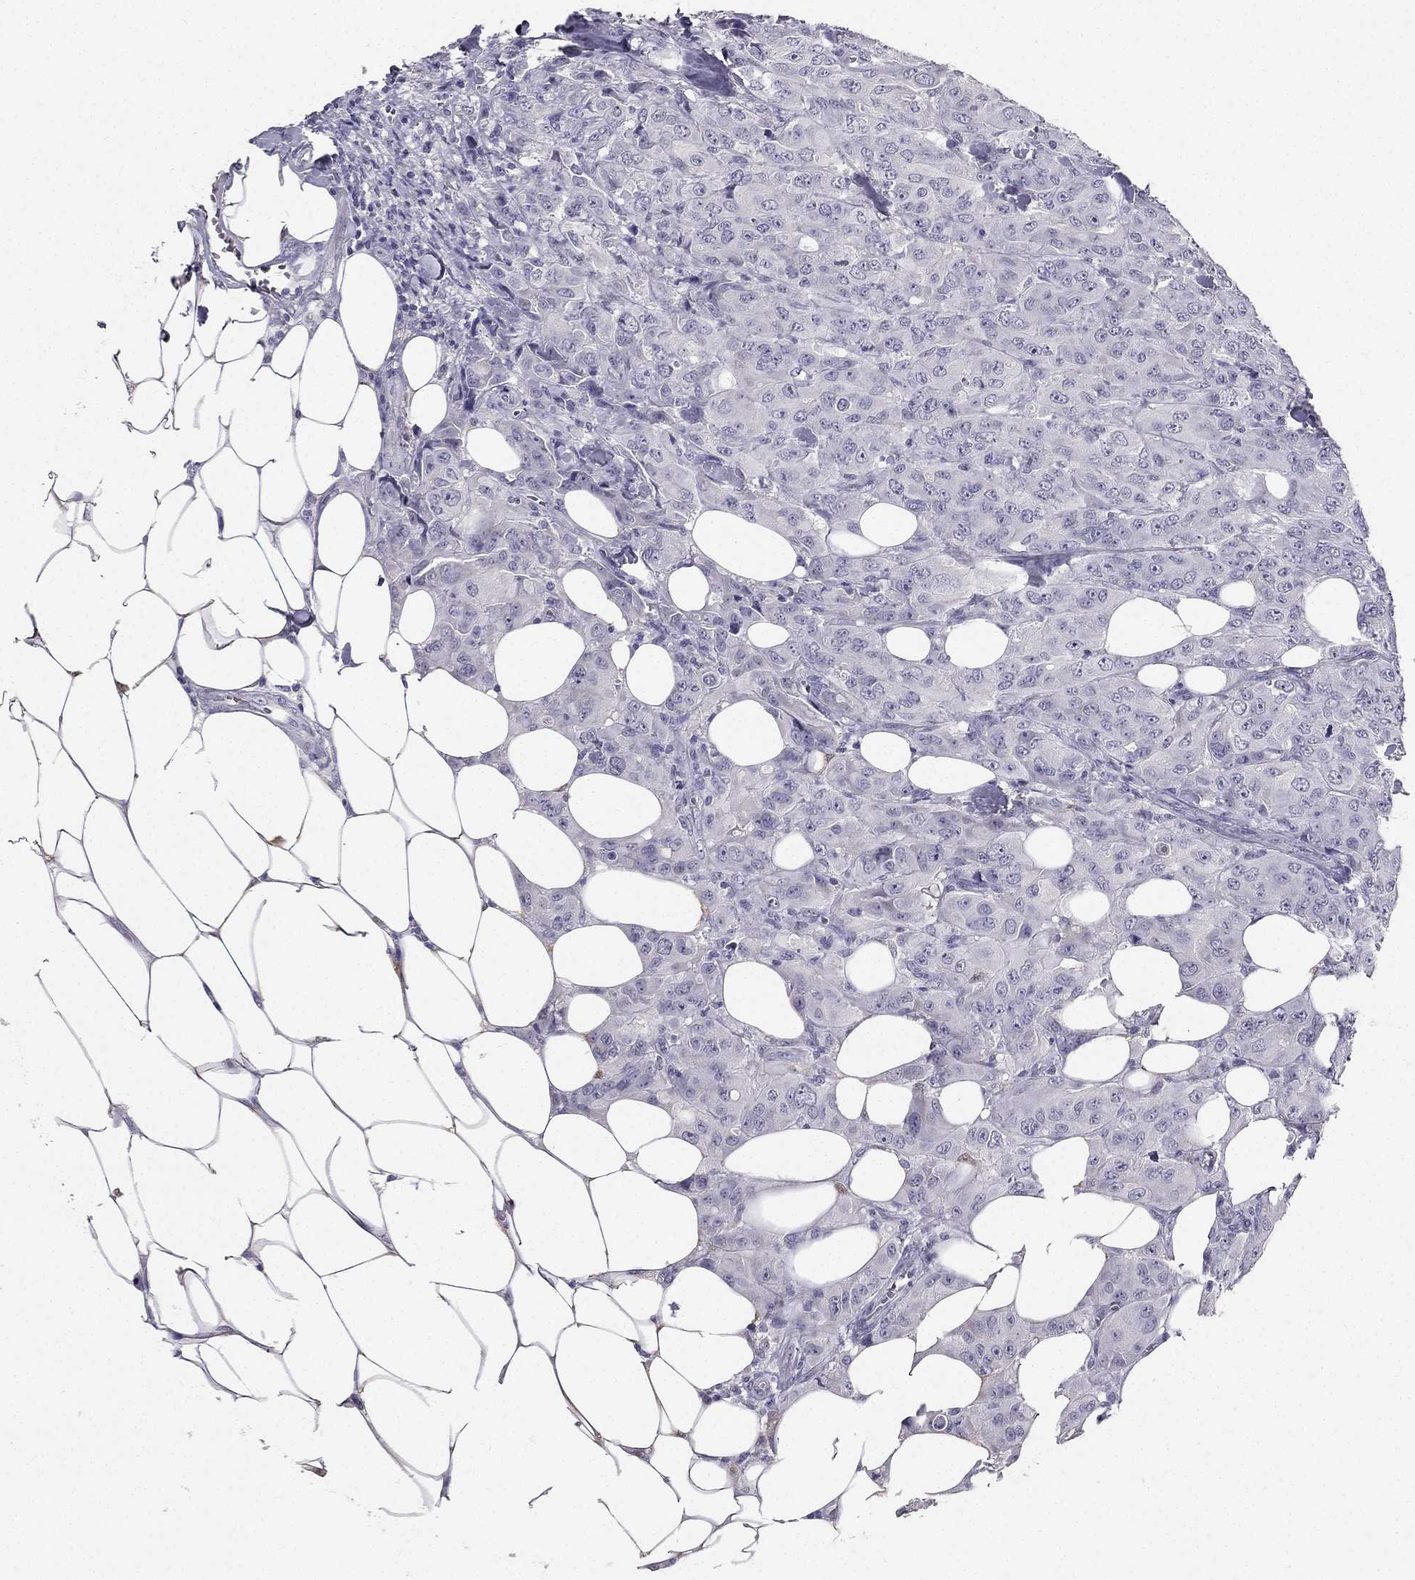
{"staining": {"intensity": "negative", "quantity": "none", "location": "none"}, "tissue": "breast cancer", "cell_type": "Tumor cells", "image_type": "cancer", "snomed": [{"axis": "morphology", "description": "Duct carcinoma"}, {"axis": "topography", "description": "Breast"}], "caption": "High power microscopy photomicrograph of an IHC micrograph of infiltrating ductal carcinoma (breast), revealing no significant expression in tumor cells.", "gene": "CALB2", "patient": {"sex": "female", "age": 43}}